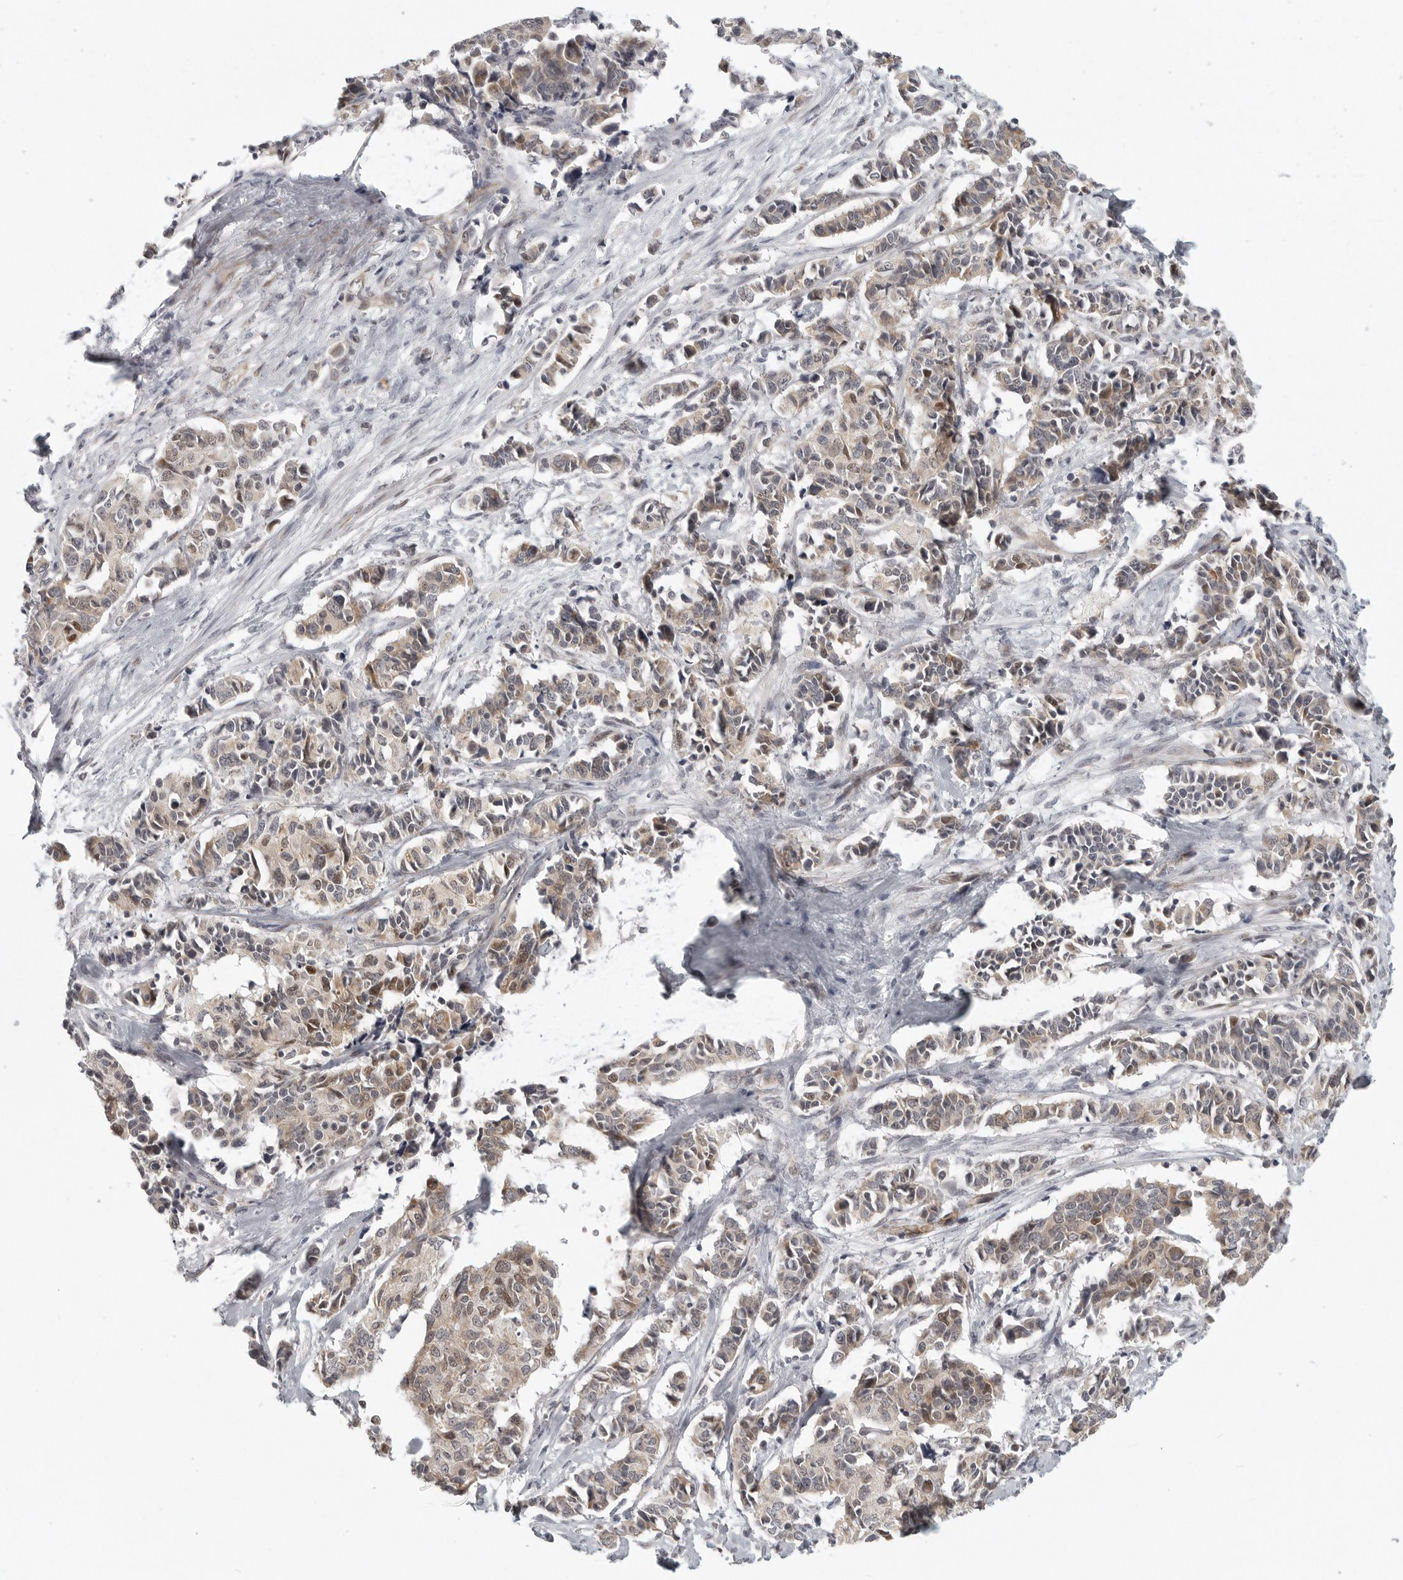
{"staining": {"intensity": "weak", "quantity": "25%-75%", "location": "cytoplasmic/membranous,nuclear"}, "tissue": "cervical cancer", "cell_type": "Tumor cells", "image_type": "cancer", "snomed": [{"axis": "morphology", "description": "Normal tissue, NOS"}, {"axis": "morphology", "description": "Squamous cell carcinoma, NOS"}, {"axis": "topography", "description": "Cervix"}], "caption": "Human squamous cell carcinoma (cervical) stained with a protein marker reveals weak staining in tumor cells.", "gene": "TUT4", "patient": {"sex": "female", "age": 35}}